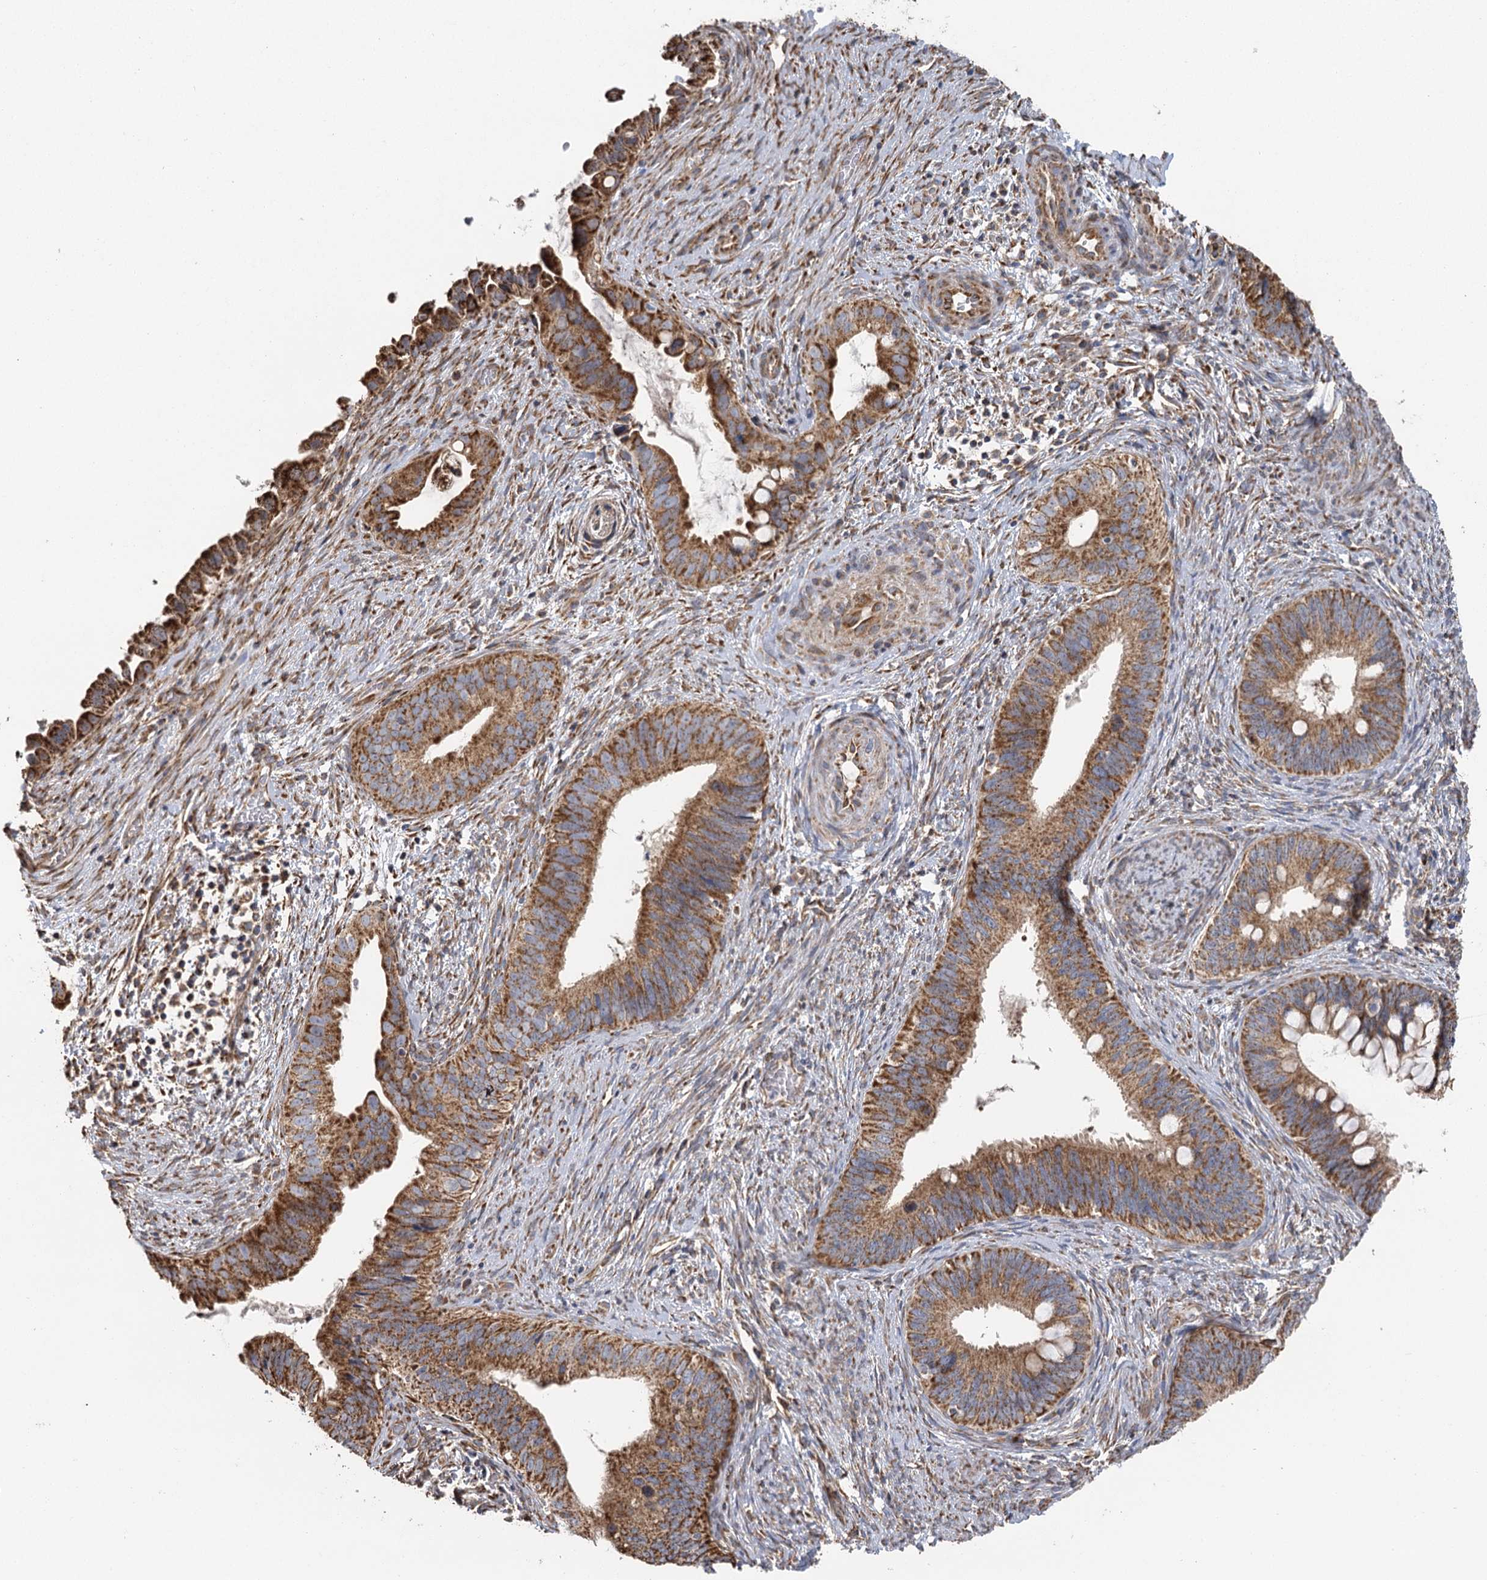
{"staining": {"intensity": "moderate", "quantity": ">75%", "location": "cytoplasmic/membranous"}, "tissue": "cervical cancer", "cell_type": "Tumor cells", "image_type": "cancer", "snomed": [{"axis": "morphology", "description": "Adenocarcinoma, NOS"}, {"axis": "topography", "description": "Cervix"}], "caption": "Immunohistochemical staining of cervical adenocarcinoma demonstrates medium levels of moderate cytoplasmic/membranous protein positivity in approximately >75% of tumor cells. (brown staining indicates protein expression, while blue staining denotes nuclei).", "gene": "IL11RA", "patient": {"sex": "female", "age": 42}}